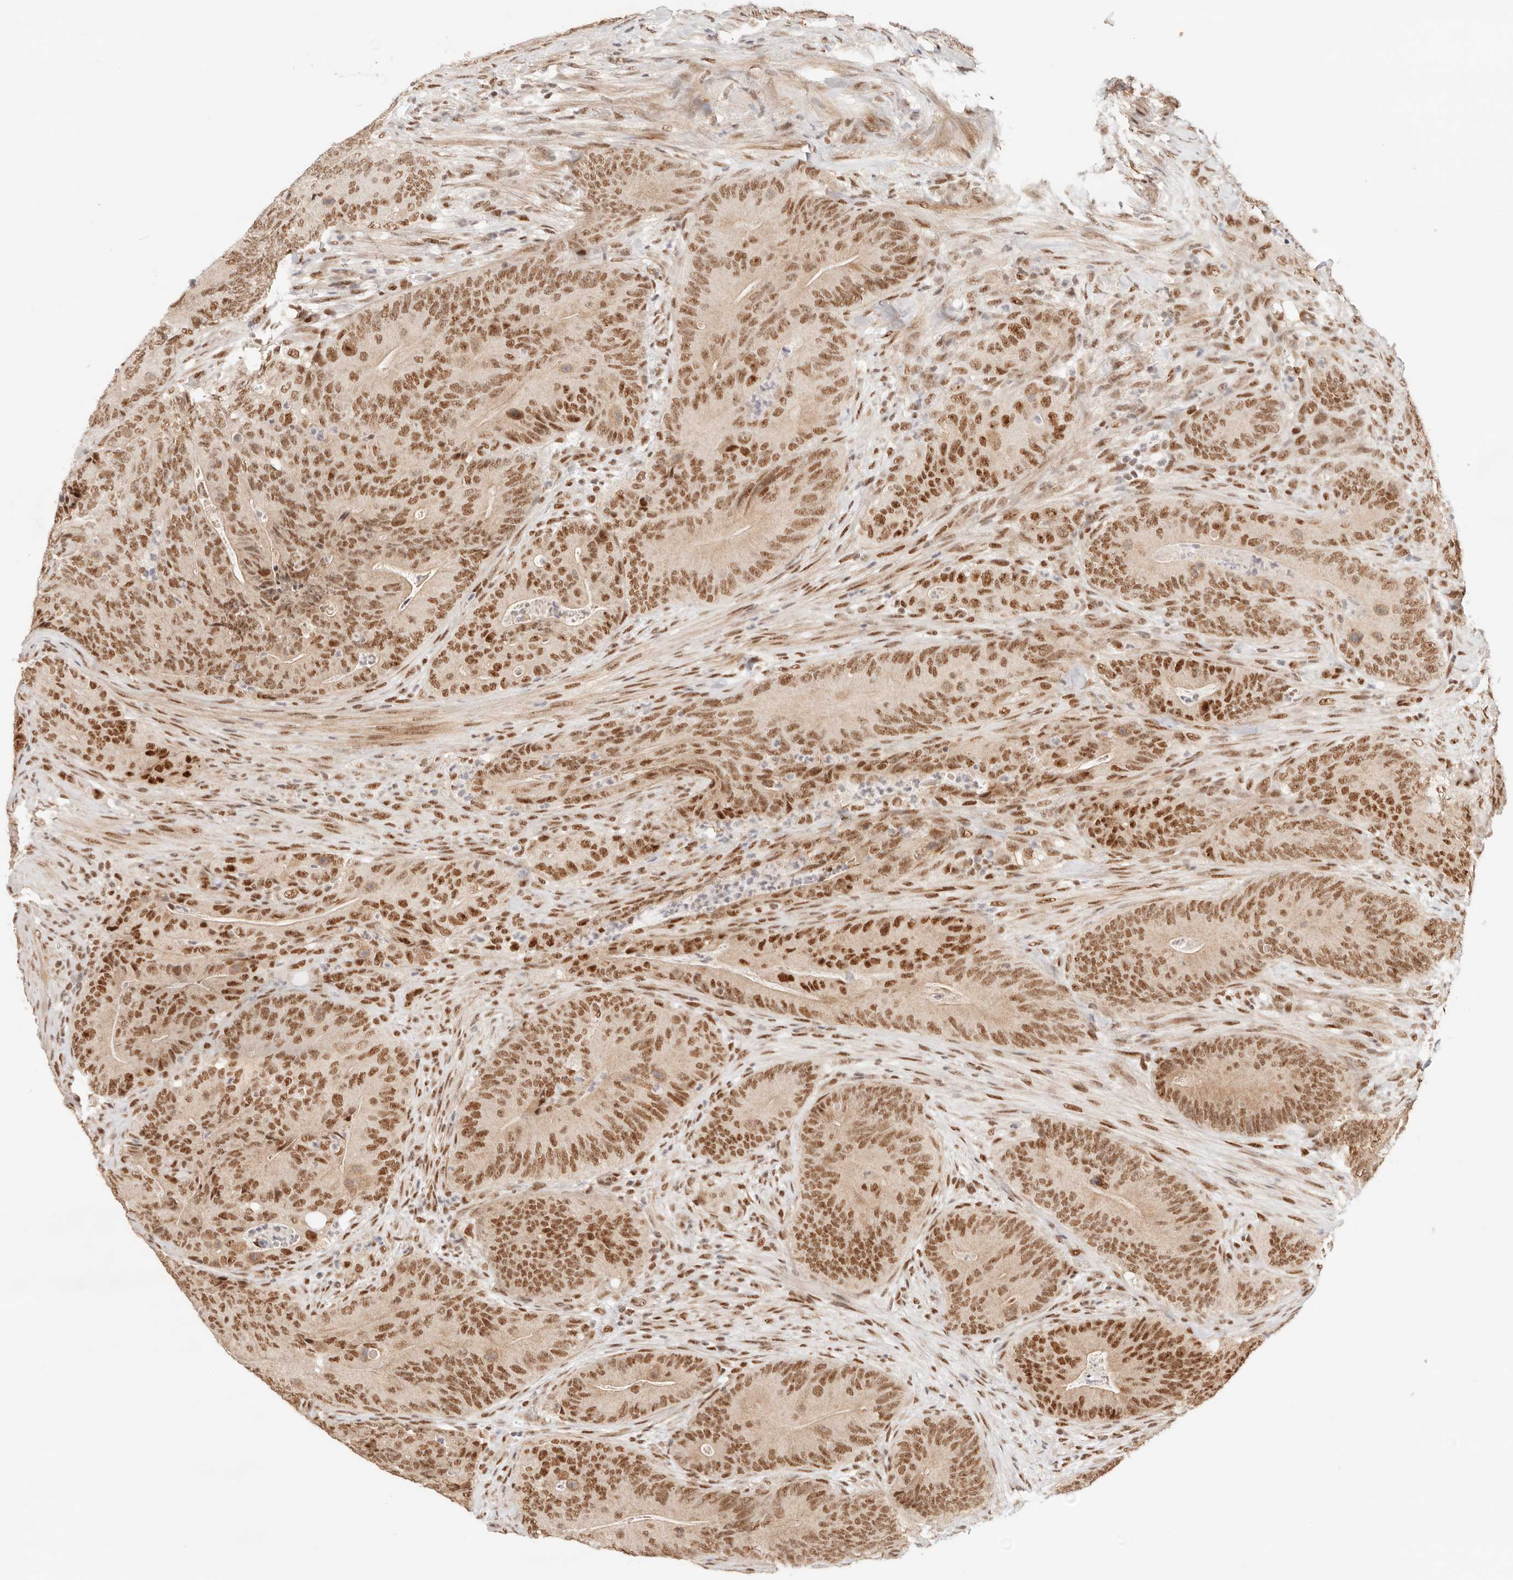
{"staining": {"intensity": "moderate", "quantity": ">75%", "location": "nuclear"}, "tissue": "colorectal cancer", "cell_type": "Tumor cells", "image_type": "cancer", "snomed": [{"axis": "morphology", "description": "Normal tissue, NOS"}, {"axis": "topography", "description": "Colon"}], "caption": "Tumor cells demonstrate moderate nuclear expression in about >75% of cells in colorectal cancer. The staining was performed using DAB to visualize the protein expression in brown, while the nuclei were stained in blue with hematoxylin (Magnification: 20x).", "gene": "GTF2E2", "patient": {"sex": "female", "age": 82}}